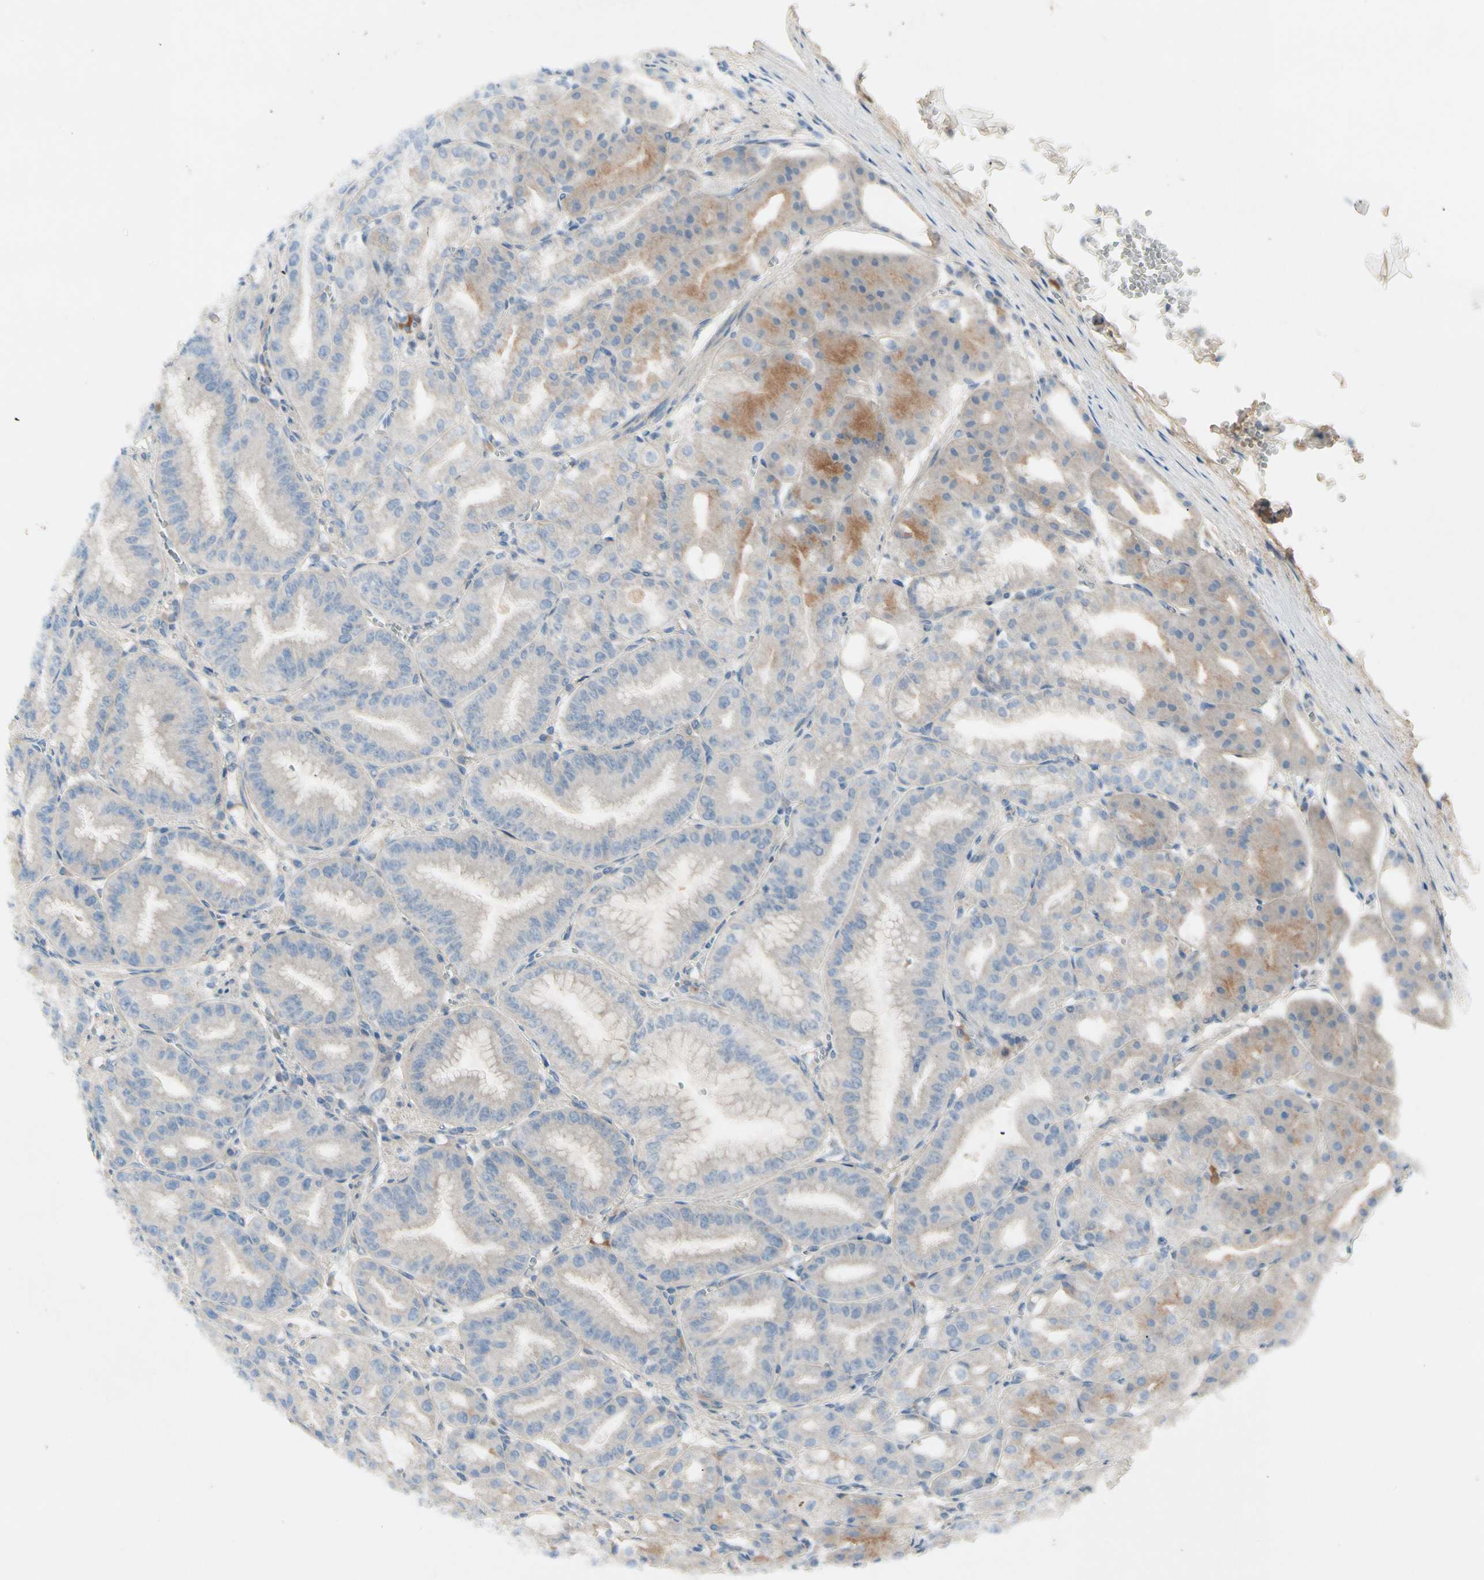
{"staining": {"intensity": "moderate", "quantity": "<25%", "location": "cytoplasmic/membranous"}, "tissue": "stomach", "cell_type": "Glandular cells", "image_type": "normal", "snomed": [{"axis": "morphology", "description": "Normal tissue, NOS"}, {"axis": "topography", "description": "Stomach, lower"}], "caption": "Immunohistochemistry of normal stomach shows low levels of moderate cytoplasmic/membranous positivity in approximately <25% of glandular cells.", "gene": "CCL4", "patient": {"sex": "male", "age": 71}}